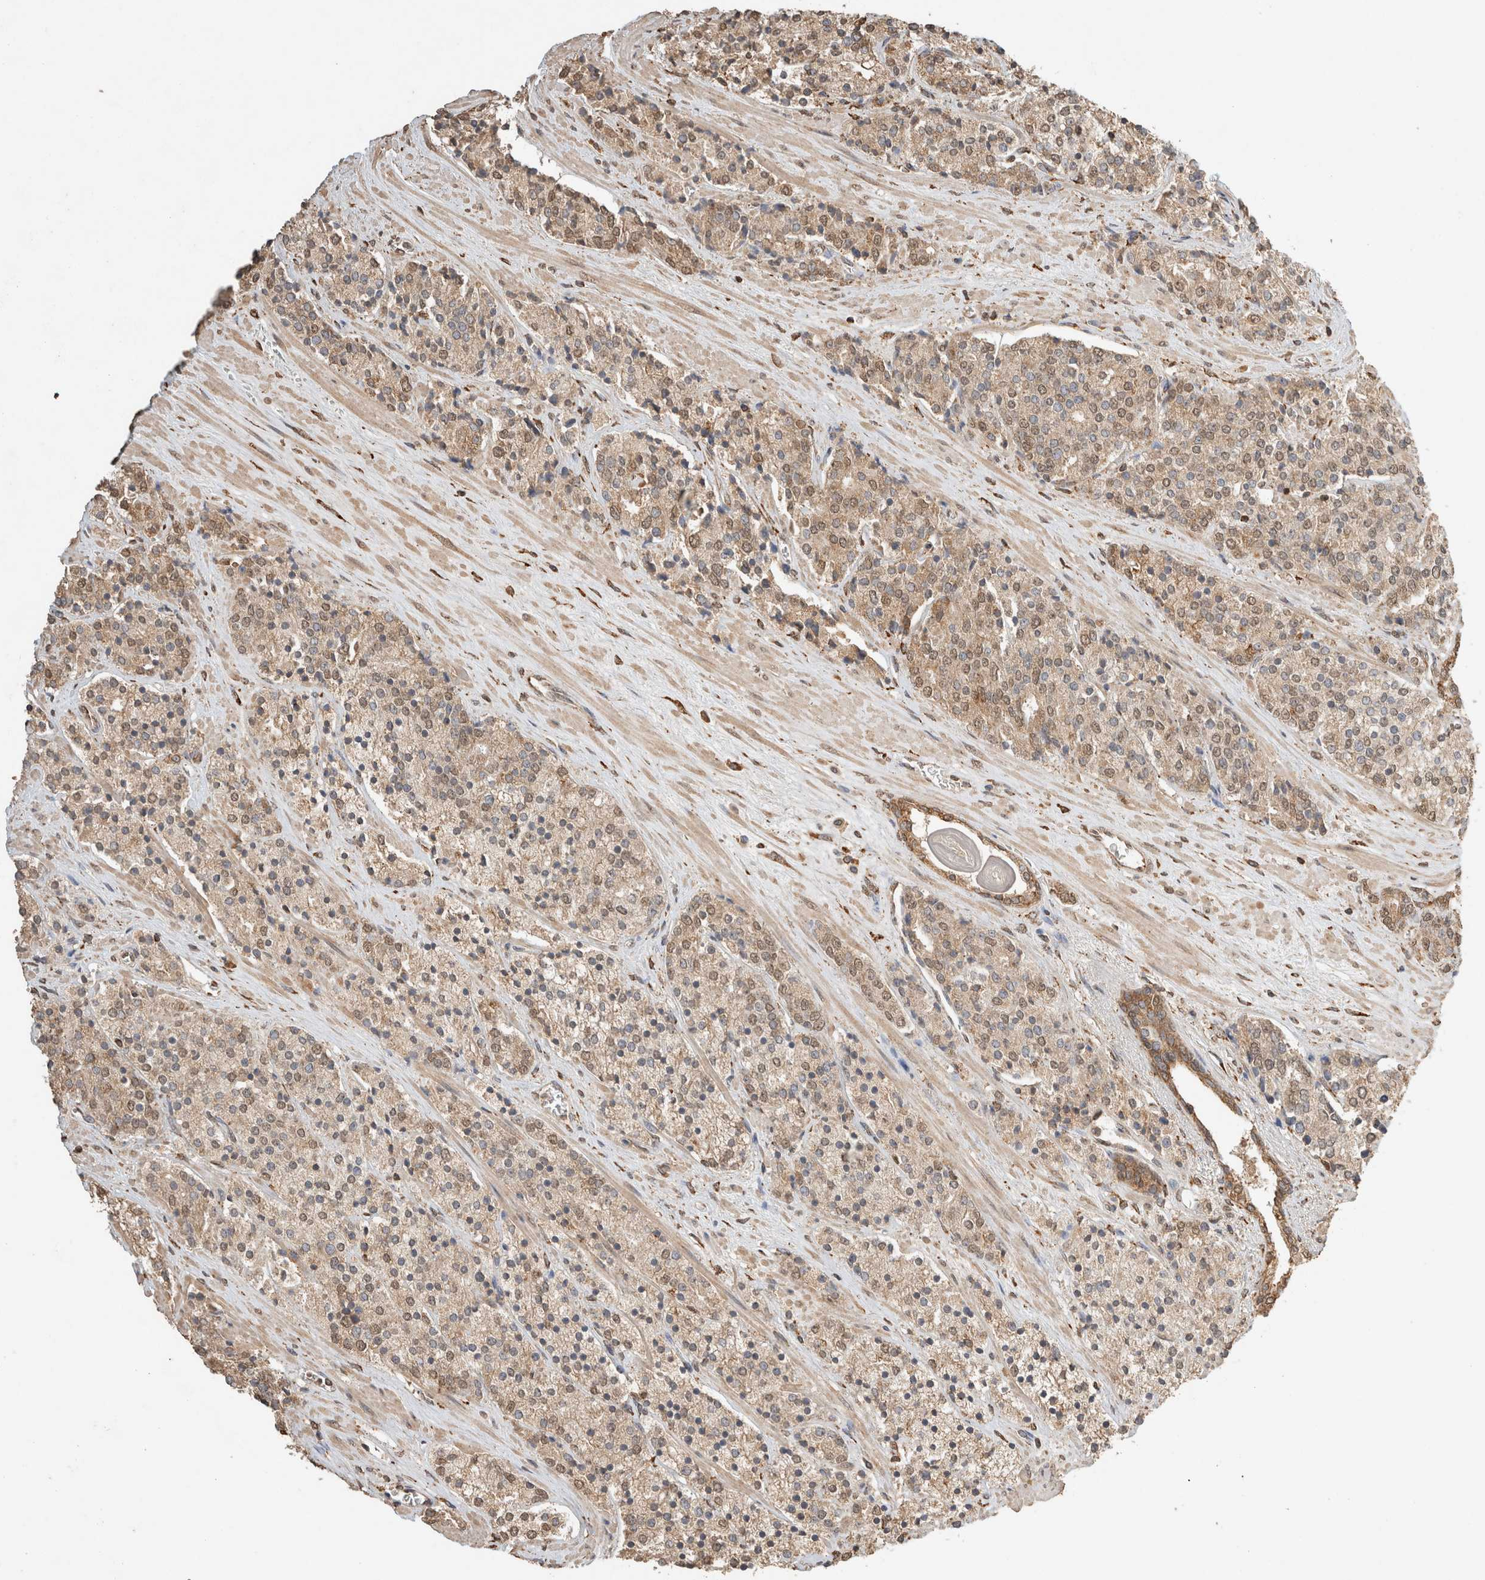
{"staining": {"intensity": "moderate", "quantity": ">75%", "location": "cytoplasmic/membranous,nuclear"}, "tissue": "prostate cancer", "cell_type": "Tumor cells", "image_type": "cancer", "snomed": [{"axis": "morphology", "description": "Adenocarcinoma, High grade"}, {"axis": "topography", "description": "Prostate"}], "caption": "Immunohistochemical staining of prostate cancer demonstrates medium levels of moderate cytoplasmic/membranous and nuclear protein positivity in about >75% of tumor cells.", "gene": "ERAP1", "patient": {"sex": "male", "age": 71}}